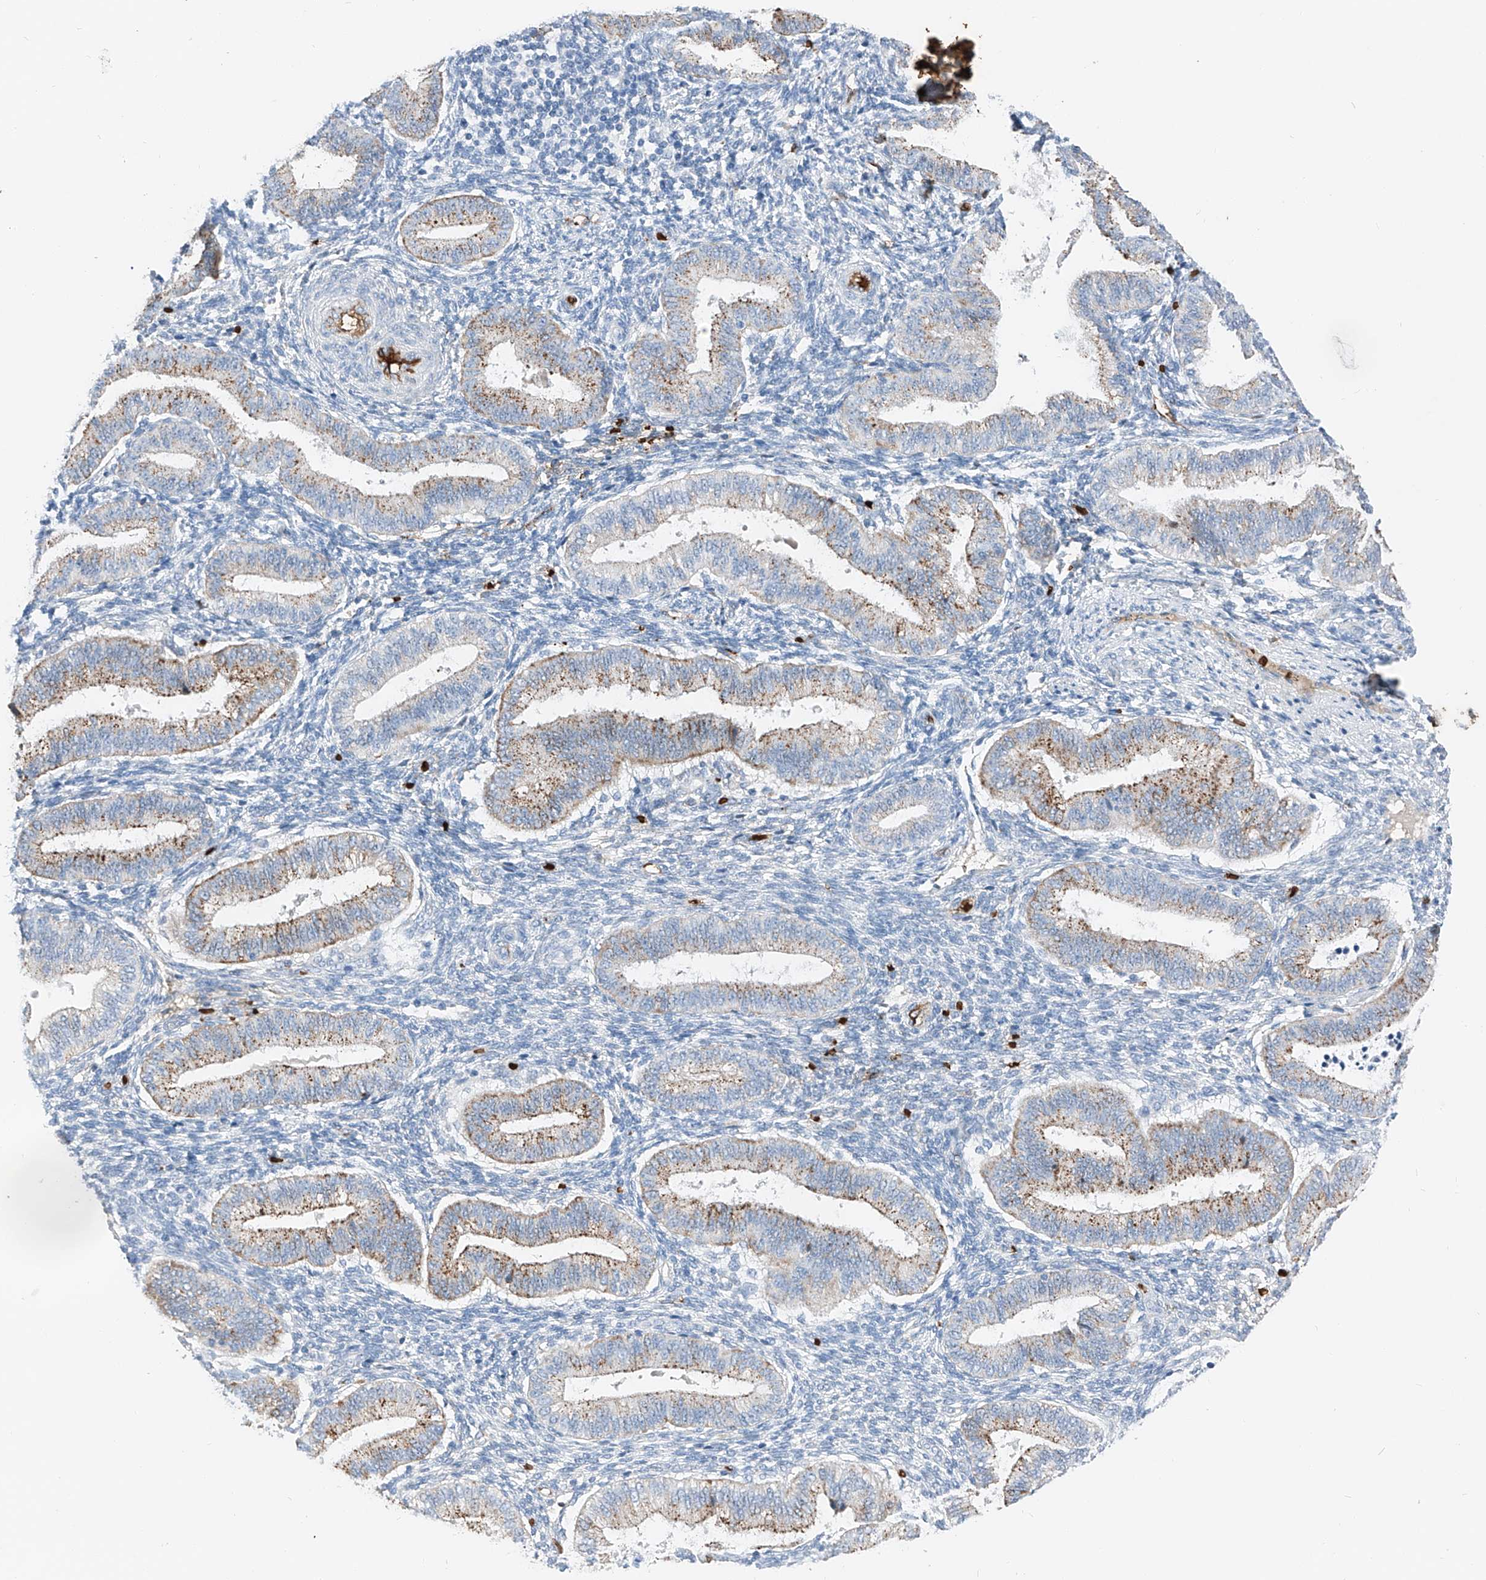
{"staining": {"intensity": "negative", "quantity": "none", "location": "none"}, "tissue": "endometrium", "cell_type": "Cells in endometrial stroma", "image_type": "normal", "snomed": [{"axis": "morphology", "description": "Normal tissue, NOS"}, {"axis": "topography", "description": "Endometrium"}], "caption": "Immunohistochemistry image of normal endometrium stained for a protein (brown), which shows no staining in cells in endometrial stroma.", "gene": "PRSS23", "patient": {"sex": "female", "age": 39}}